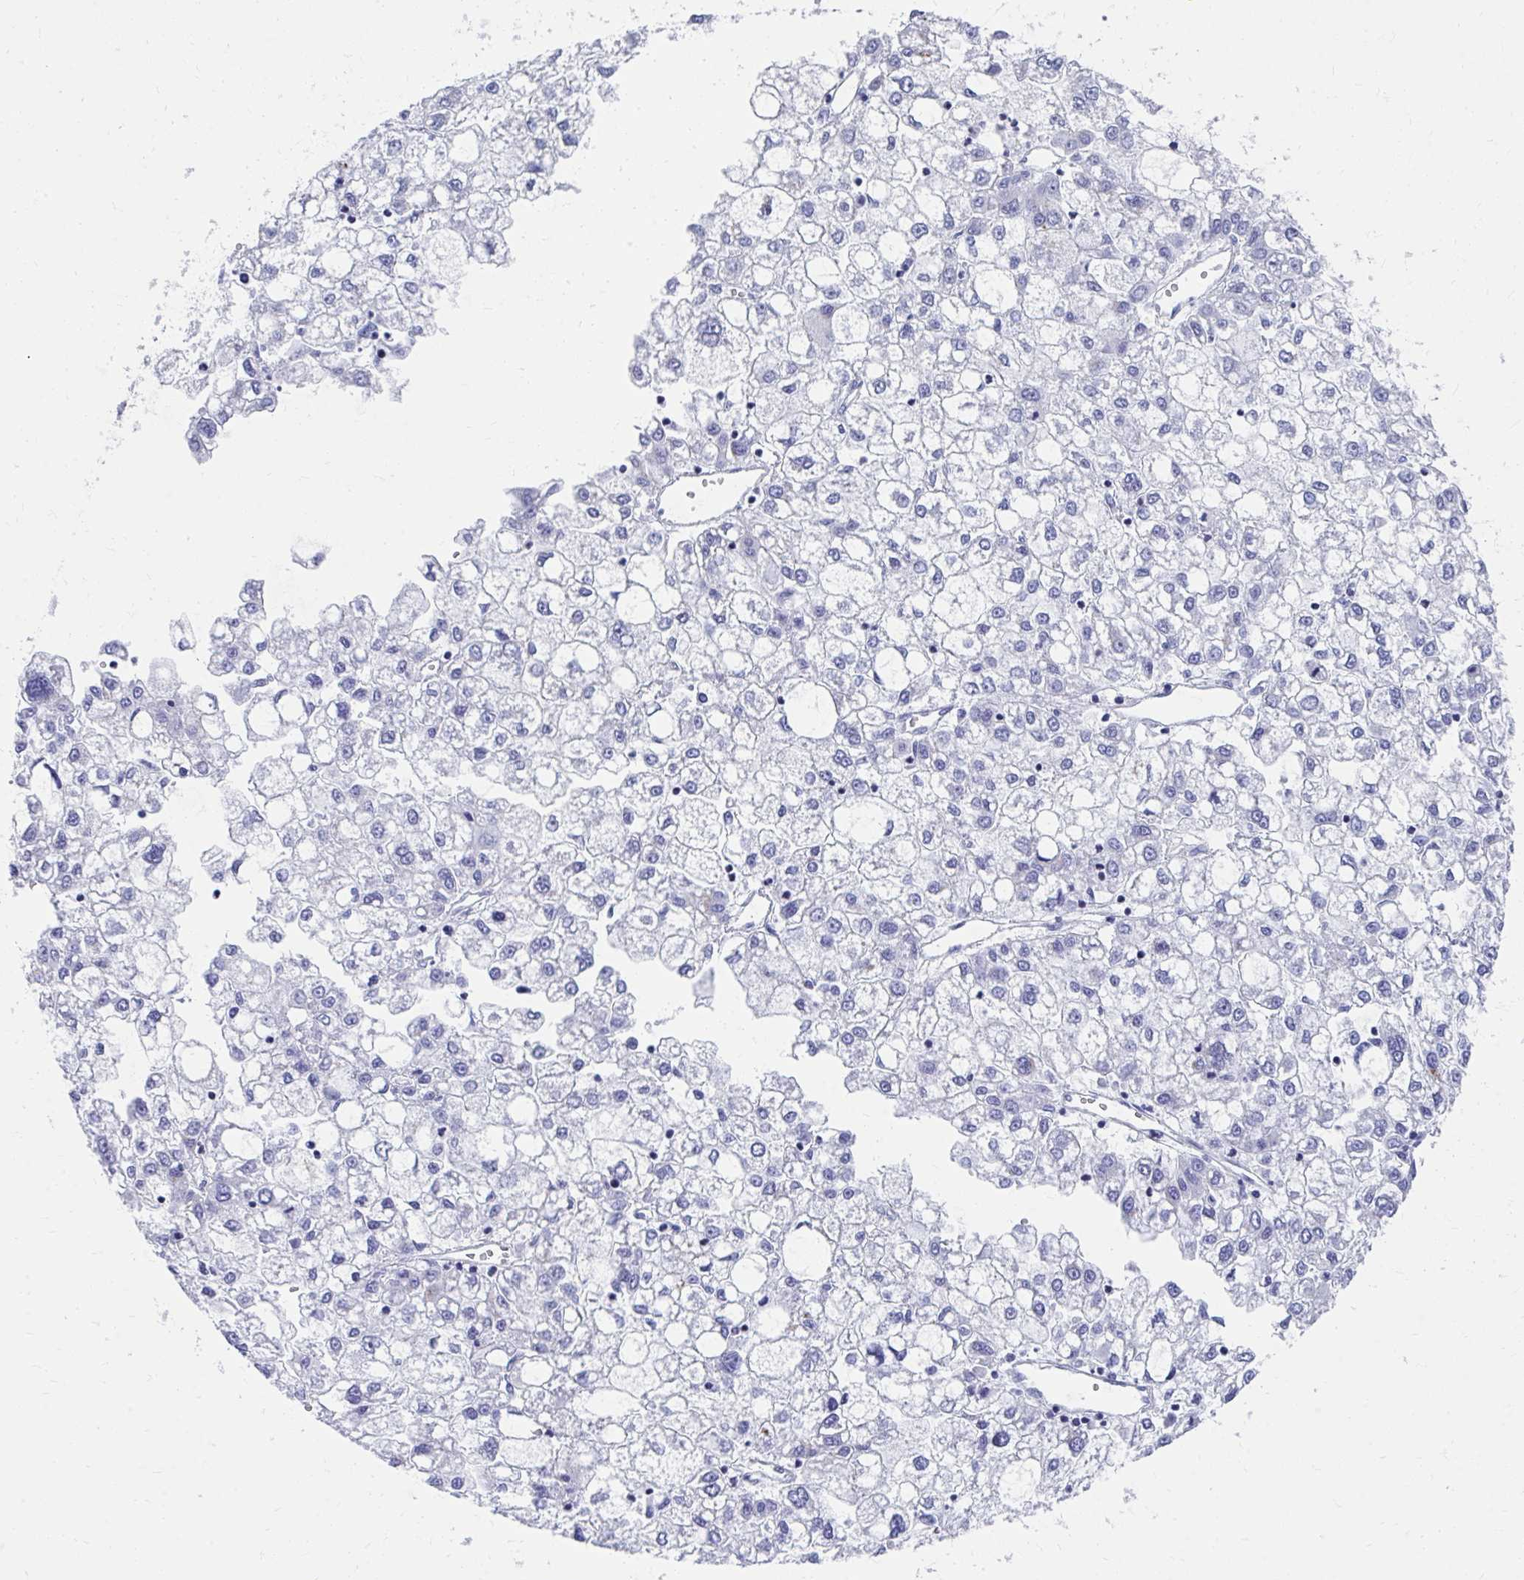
{"staining": {"intensity": "negative", "quantity": "none", "location": "none"}, "tissue": "liver cancer", "cell_type": "Tumor cells", "image_type": "cancer", "snomed": [{"axis": "morphology", "description": "Carcinoma, Hepatocellular, NOS"}, {"axis": "topography", "description": "Liver"}], "caption": "Human hepatocellular carcinoma (liver) stained for a protein using IHC shows no staining in tumor cells.", "gene": "RUNX3", "patient": {"sex": "male", "age": 40}}